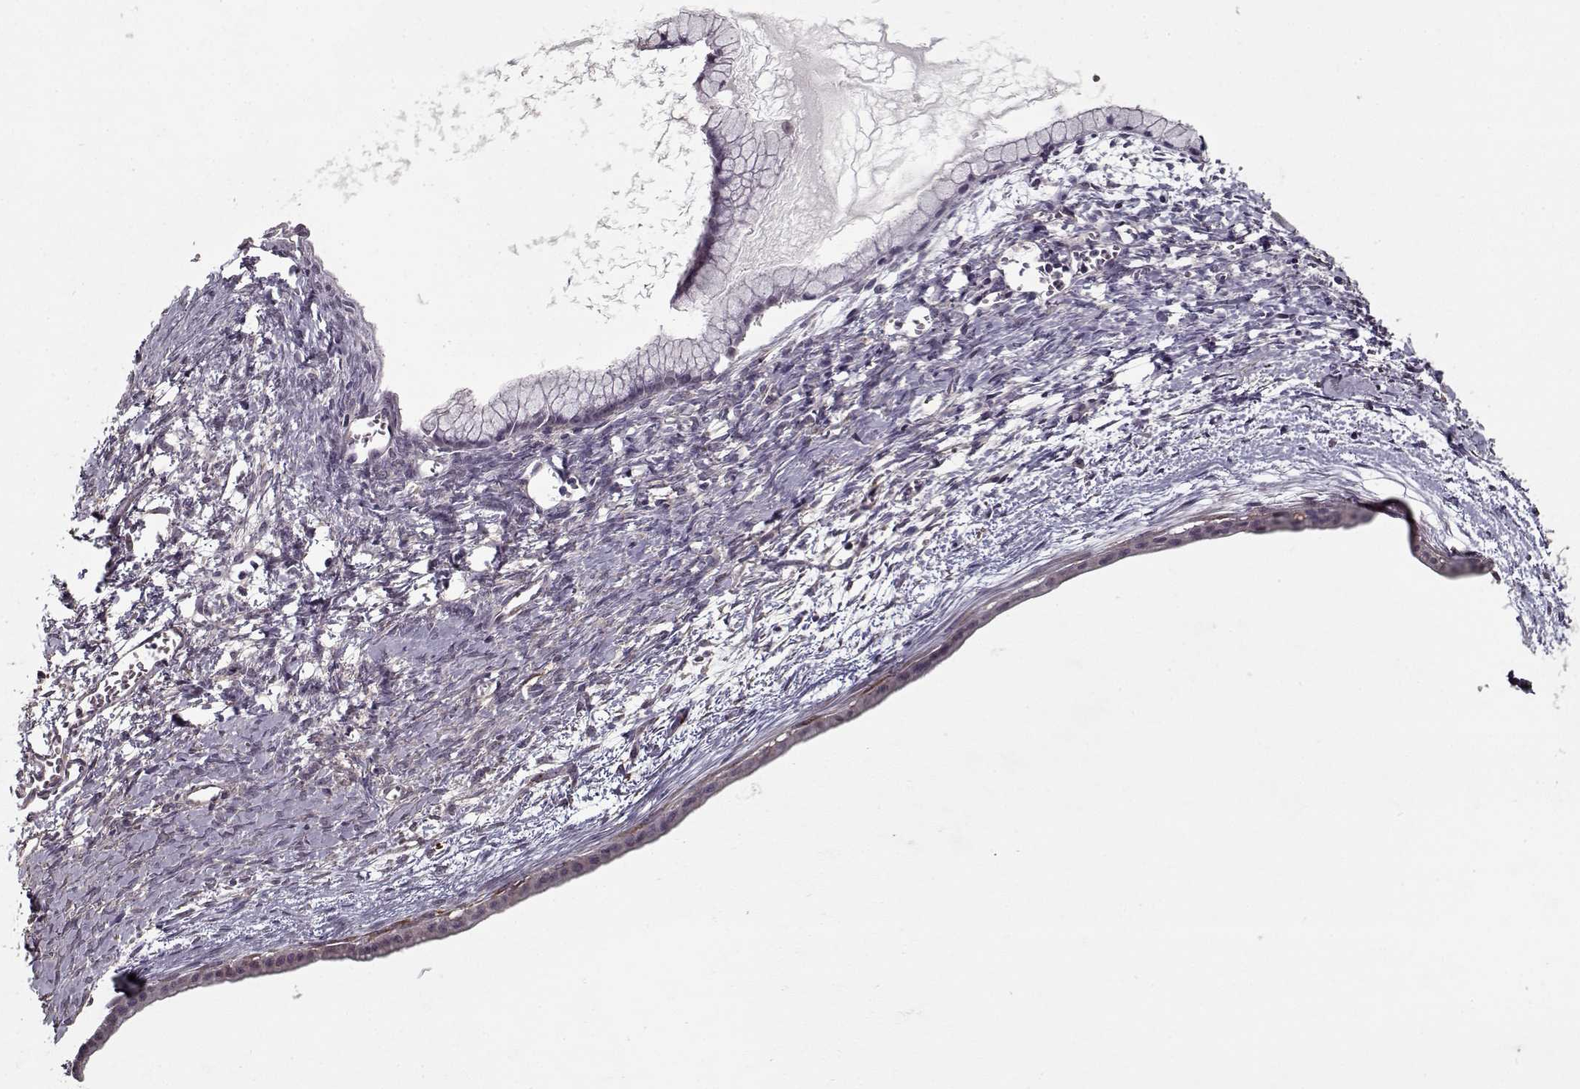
{"staining": {"intensity": "negative", "quantity": "none", "location": "none"}, "tissue": "ovarian cancer", "cell_type": "Tumor cells", "image_type": "cancer", "snomed": [{"axis": "morphology", "description": "Cystadenocarcinoma, mucinous, NOS"}, {"axis": "topography", "description": "Ovary"}], "caption": "Immunohistochemistry of mucinous cystadenocarcinoma (ovarian) reveals no positivity in tumor cells.", "gene": "LAMA2", "patient": {"sex": "female", "age": 41}}